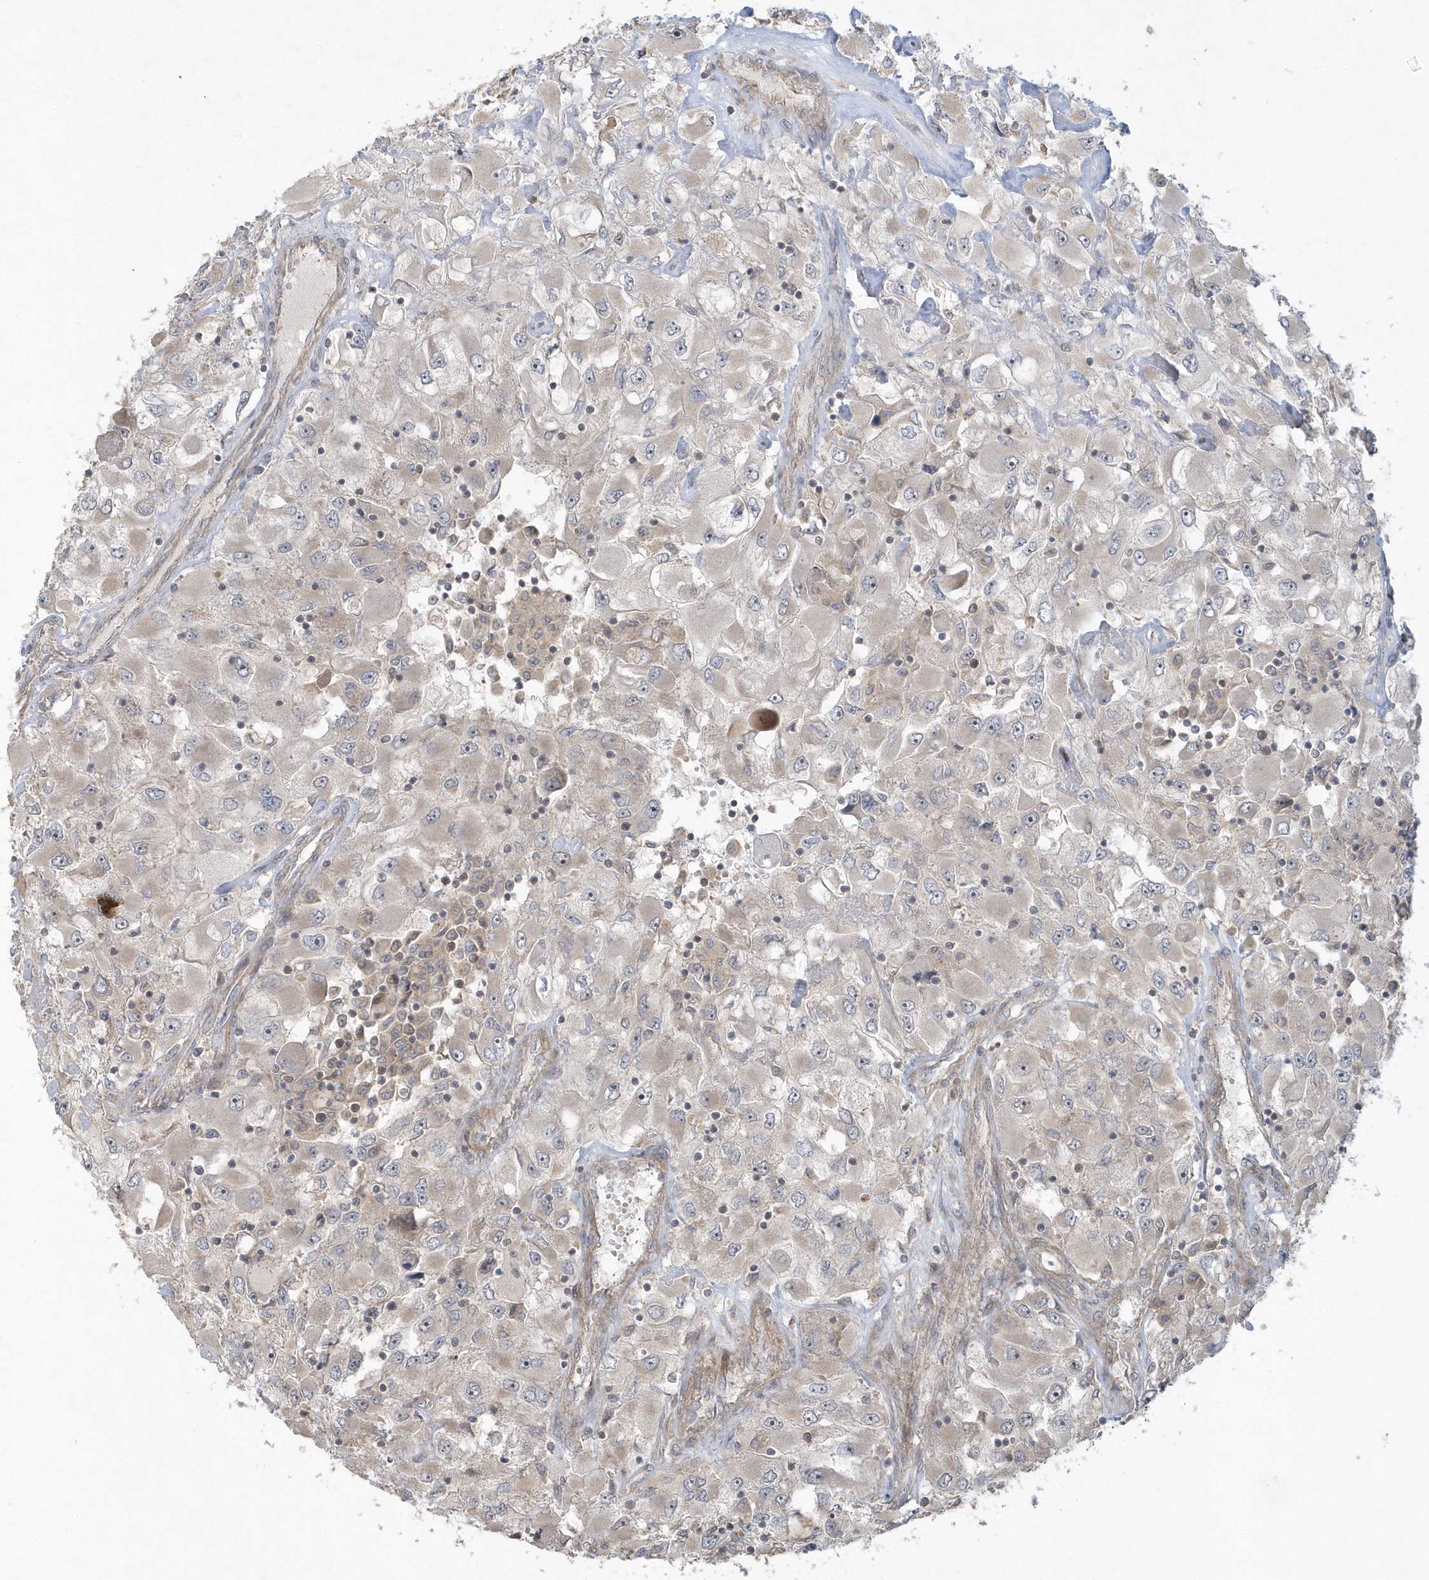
{"staining": {"intensity": "negative", "quantity": "none", "location": "none"}, "tissue": "renal cancer", "cell_type": "Tumor cells", "image_type": "cancer", "snomed": [{"axis": "morphology", "description": "Adenocarcinoma, NOS"}, {"axis": "topography", "description": "Kidney"}], "caption": "This is a histopathology image of immunohistochemistry staining of adenocarcinoma (renal), which shows no expression in tumor cells. Nuclei are stained in blue.", "gene": "THG1L", "patient": {"sex": "female", "age": 52}}